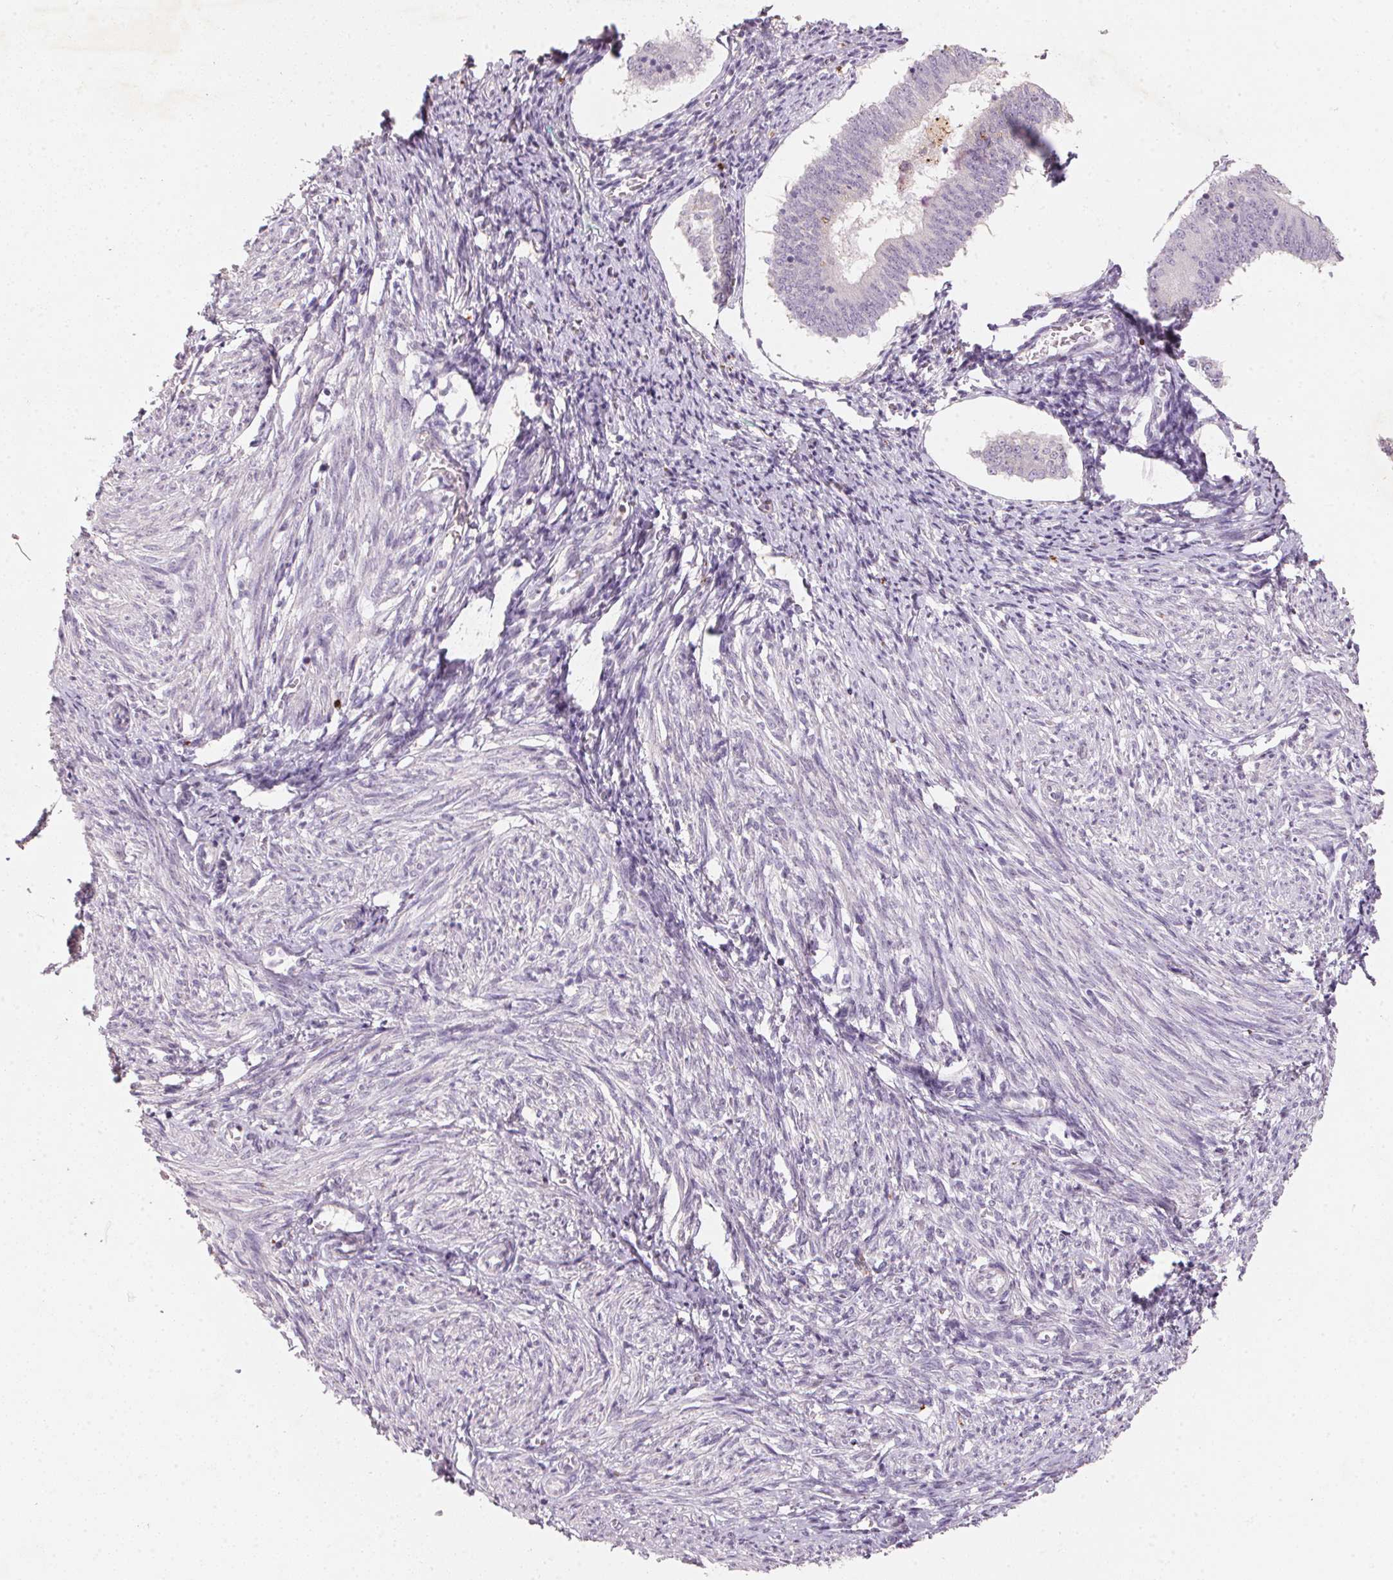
{"staining": {"intensity": "negative", "quantity": "none", "location": "none"}, "tissue": "endometrium", "cell_type": "Cells in endometrial stroma", "image_type": "normal", "snomed": [{"axis": "morphology", "description": "Normal tissue, NOS"}, {"axis": "topography", "description": "Endometrium"}], "caption": "Cells in endometrial stroma are negative for brown protein staining in unremarkable endometrium. (Stains: DAB (3,3'-diaminobenzidine) immunohistochemistry with hematoxylin counter stain, Microscopy: brightfield microscopy at high magnification).", "gene": "CXCL5", "patient": {"sex": "female", "age": 50}}